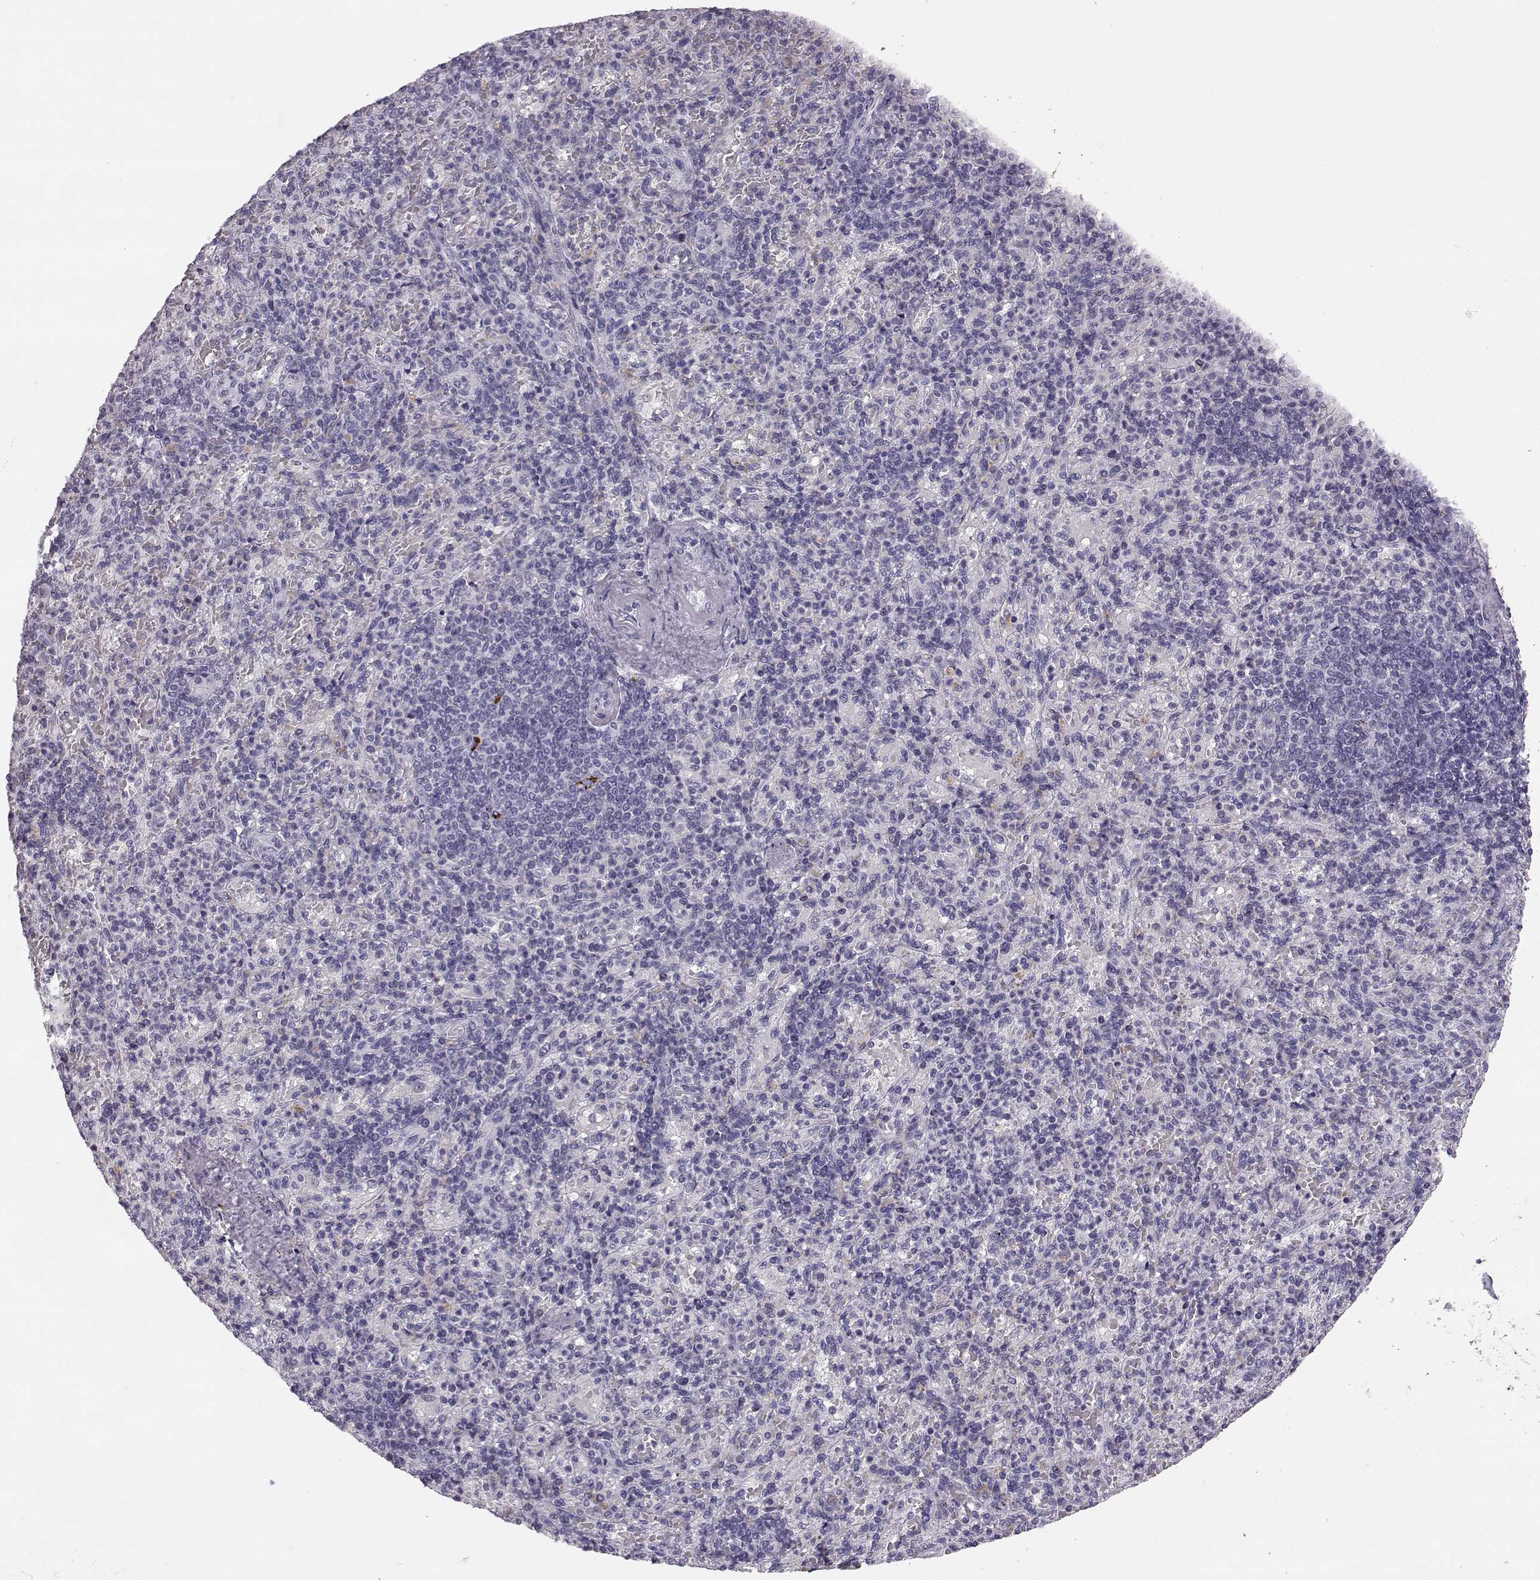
{"staining": {"intensity": "negative", "quantity": "none", "location": "none"}, "tissue": "spleen", "cell_type": "Cells in red pulp", "image_type": "normal", "snomed": [{"axis": "morphology", "description": "Normal tissue, NOS"}, {"axis": "topography", "description": "Spleen"}], "caption": "This is a micrograph of immunohistochemistry (IHC) staining of benign spleen, which shows no positivity in cells in red pulp. Nuclei are stained in blue.", "gene": "BFSP2", "patient": {"sex": "female", "age": 74}}